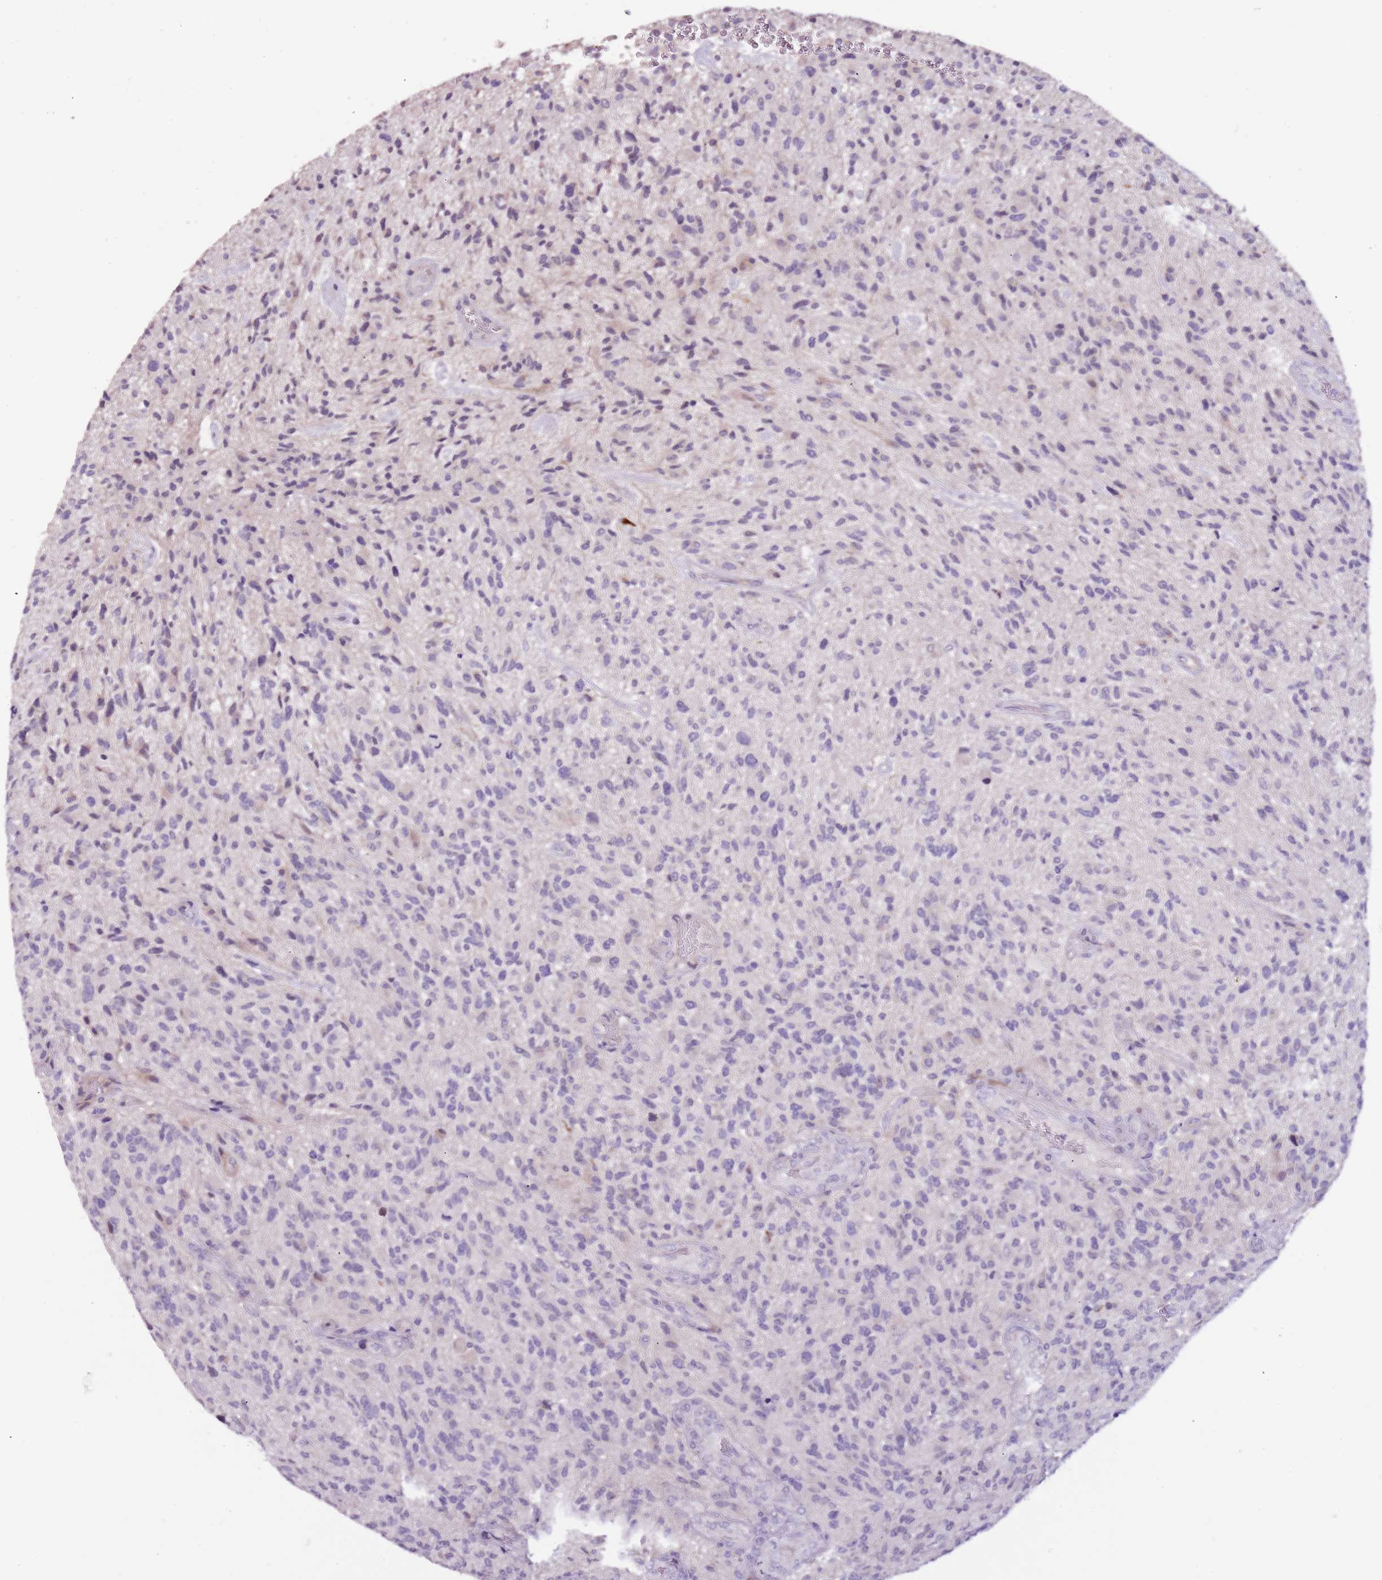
{"staining": {"intensity": "negative", "quantity": "none", "location": "none"}, "tissue": "glioma", "cell_type": "Tumor cells", "image_type": "cancer", "snomed": [{"axis": "morphology", "description": "Glioma, malignant, High grade"}, {"axis": "topography", "description": "Brain"}], "caption": "The IHC histopathology image has no significant positivity in tumor cells of malignant high-grade glioma tissue. Nuclei are stained in blue.", "gene": "NKX2-3", "patient": {"sex": "male", "age": 47}}